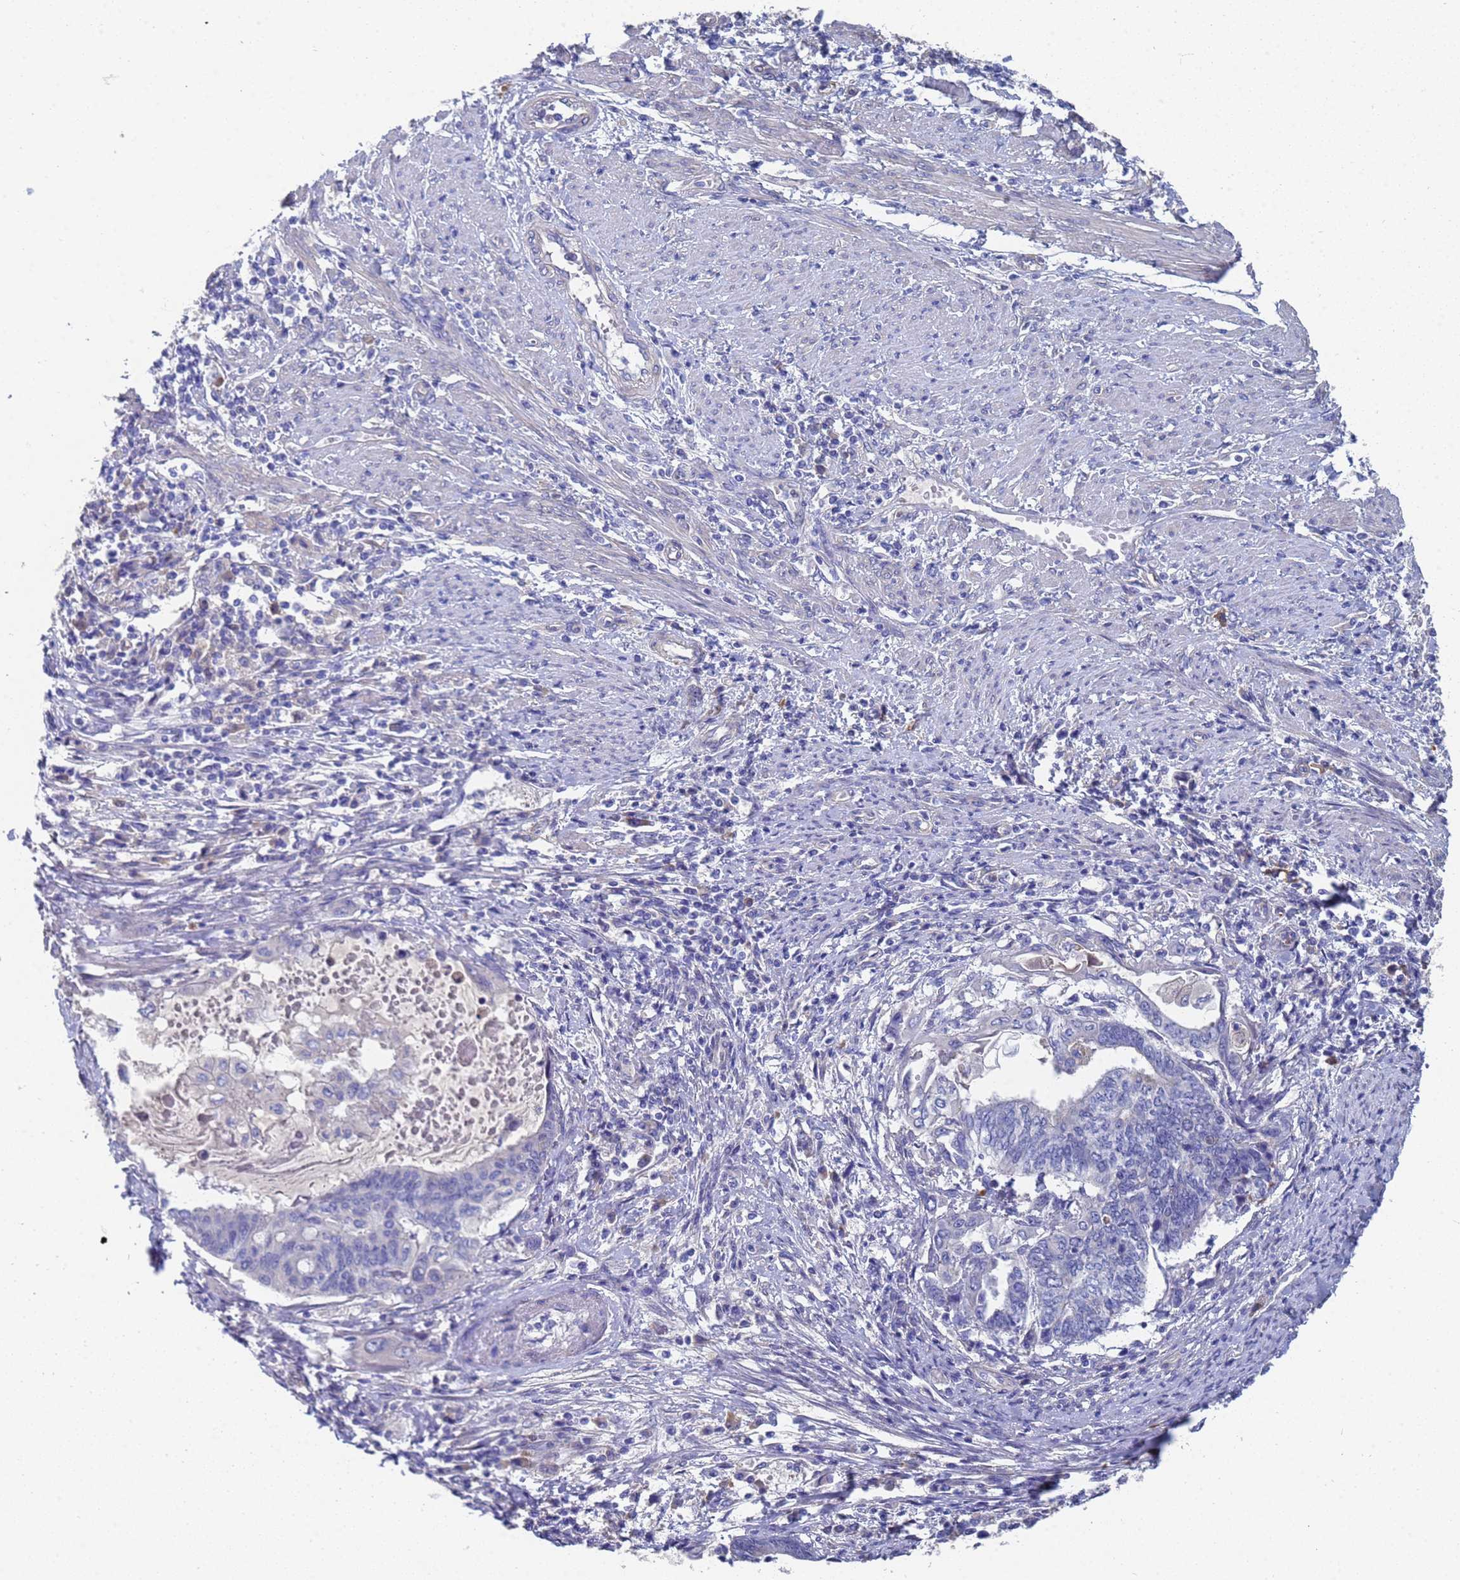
{"staining": {"intensity": "negative", "quantity": "none", "location": "none"}, "tissue": "endometrial cancer", "cell_type": "Tumor cells", "image_type": "cancer", "snomed": [{"axis": "morphology", "description": "Adenocarcinoma, NOS"}, {"axis": "topography", "description": "Uterus"}, {"axis": "topography", "description": "Endometrium"}], "caption": "Immunohistochemistry image of neoplastic tissue: human endometrial cancer (adenocarcinoma) stained with DAB exhibits no significant protein positivity in tumor cells.", "gene": "LBX2", "patient": {"sex": "female", "age": 70}}